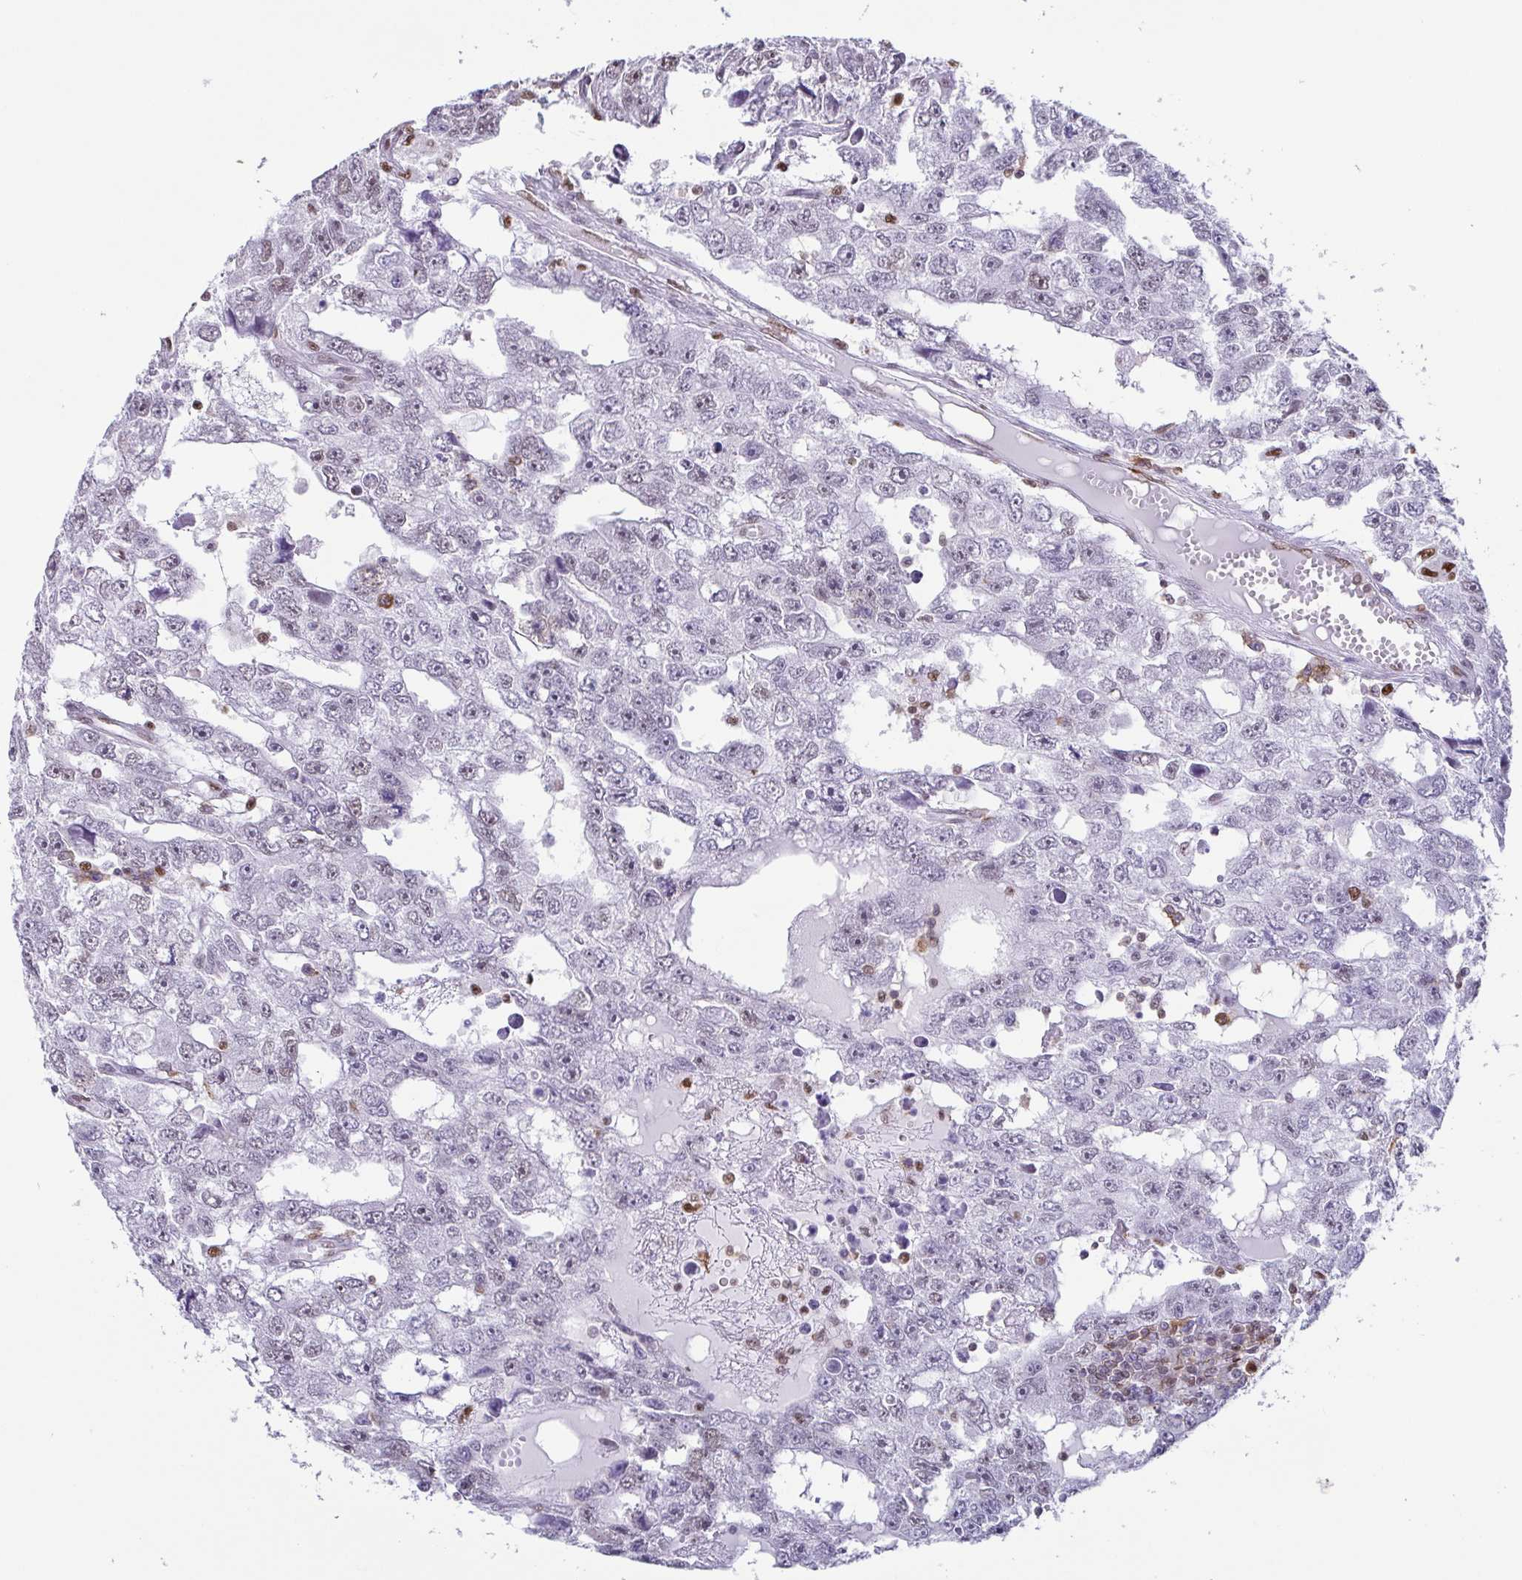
{"staining": {"intensity": "negative", "quantity": "none", "location": "none"}, "tissue": "testis cancer", "cell_type": "Tumor cells", "image_type": "cancer", "snomed": [{"axis": "morphology", "description": "Carcinoma, Embryonal, NOS"}, {"axis": "topography", "description": "Testis"}], "caption": "DAB immunohistochemical staining of testis embryonal carcinoma reveals no significant expression in tumor cells.", "gene": "BTBD10", "patient": {"sex": "male", "age": 20}}